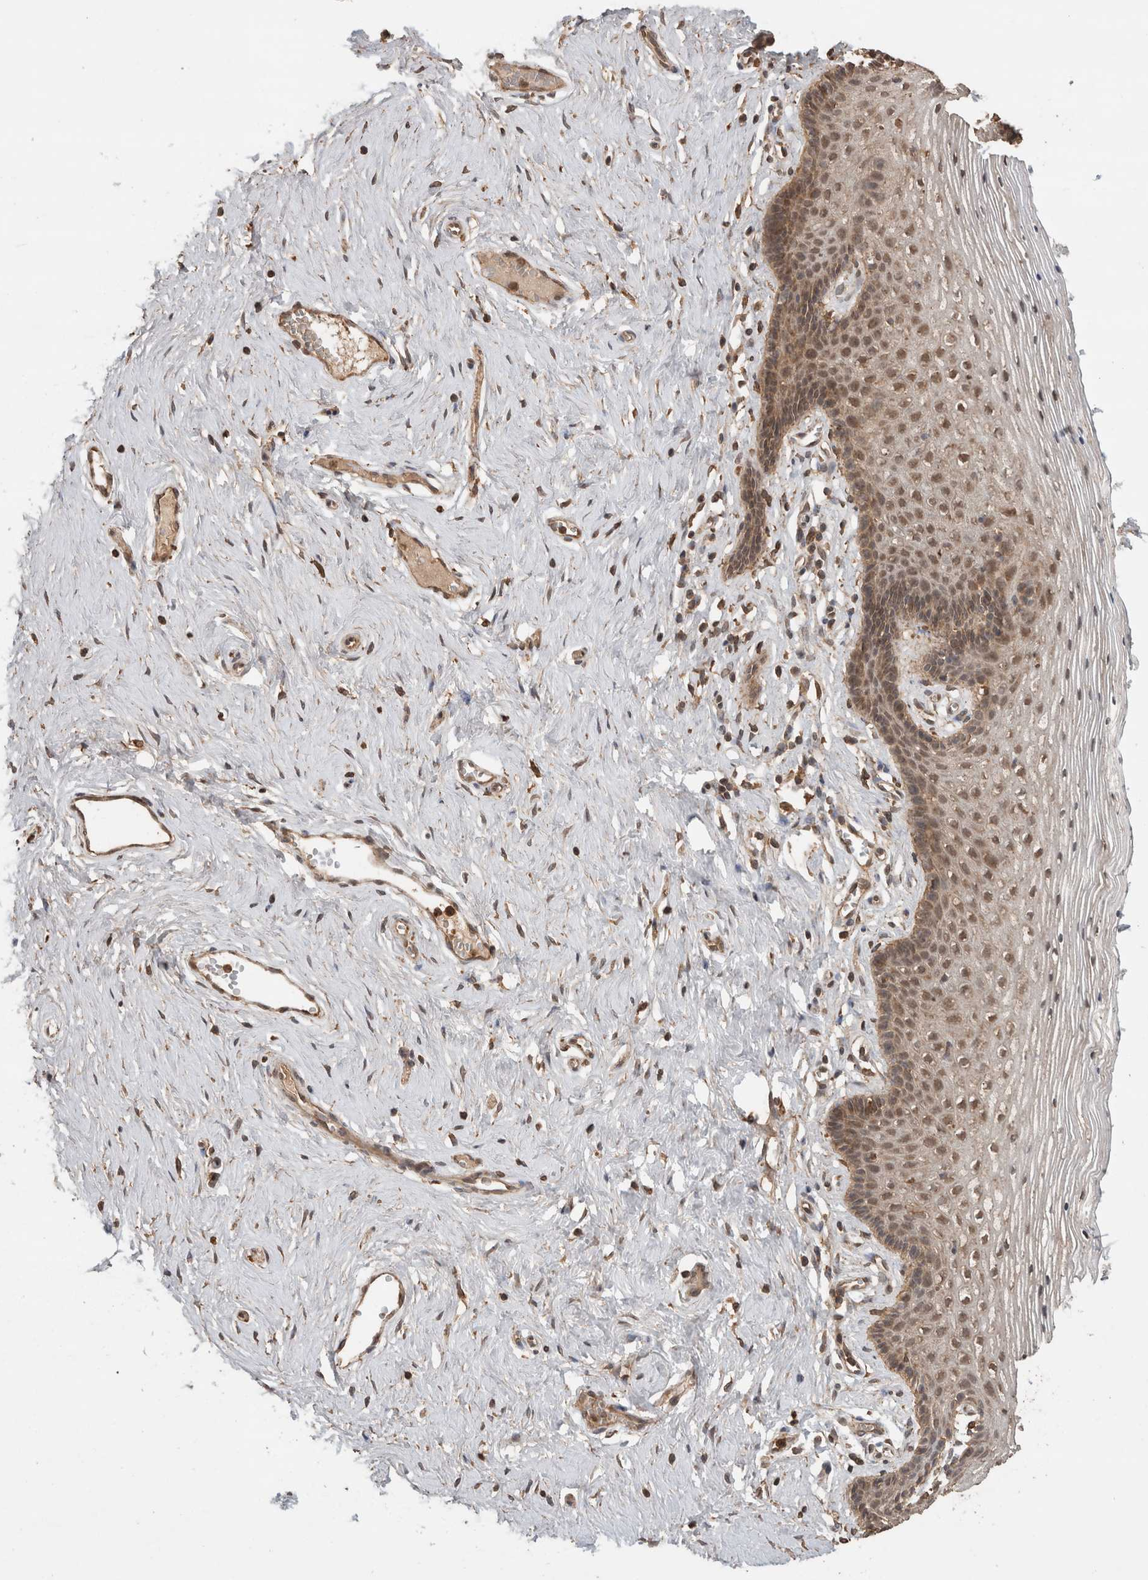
{"staining": {"intensity": "moderate", "quantity": ">75%", "location": "cytoplasmic/membranous,nuclear"}, "tissue": "vagina", "cell_type": "Squamous epithelial cells", "image_type": "normal", "snomed": [{"axis": "morphology", "description": "Normal tissue, NOS"}, {"axis": "topography", "description": "Vagina"}], "caption": "Brown immunohistochemical staining in normal human vagina demonstrates moderate cytoplasmic/membranous,nuclear staining in approximately >75% of squamous epithelial cells.", "gene": "OTUD7B", "patient": {"sex": "female", "age": 32}}